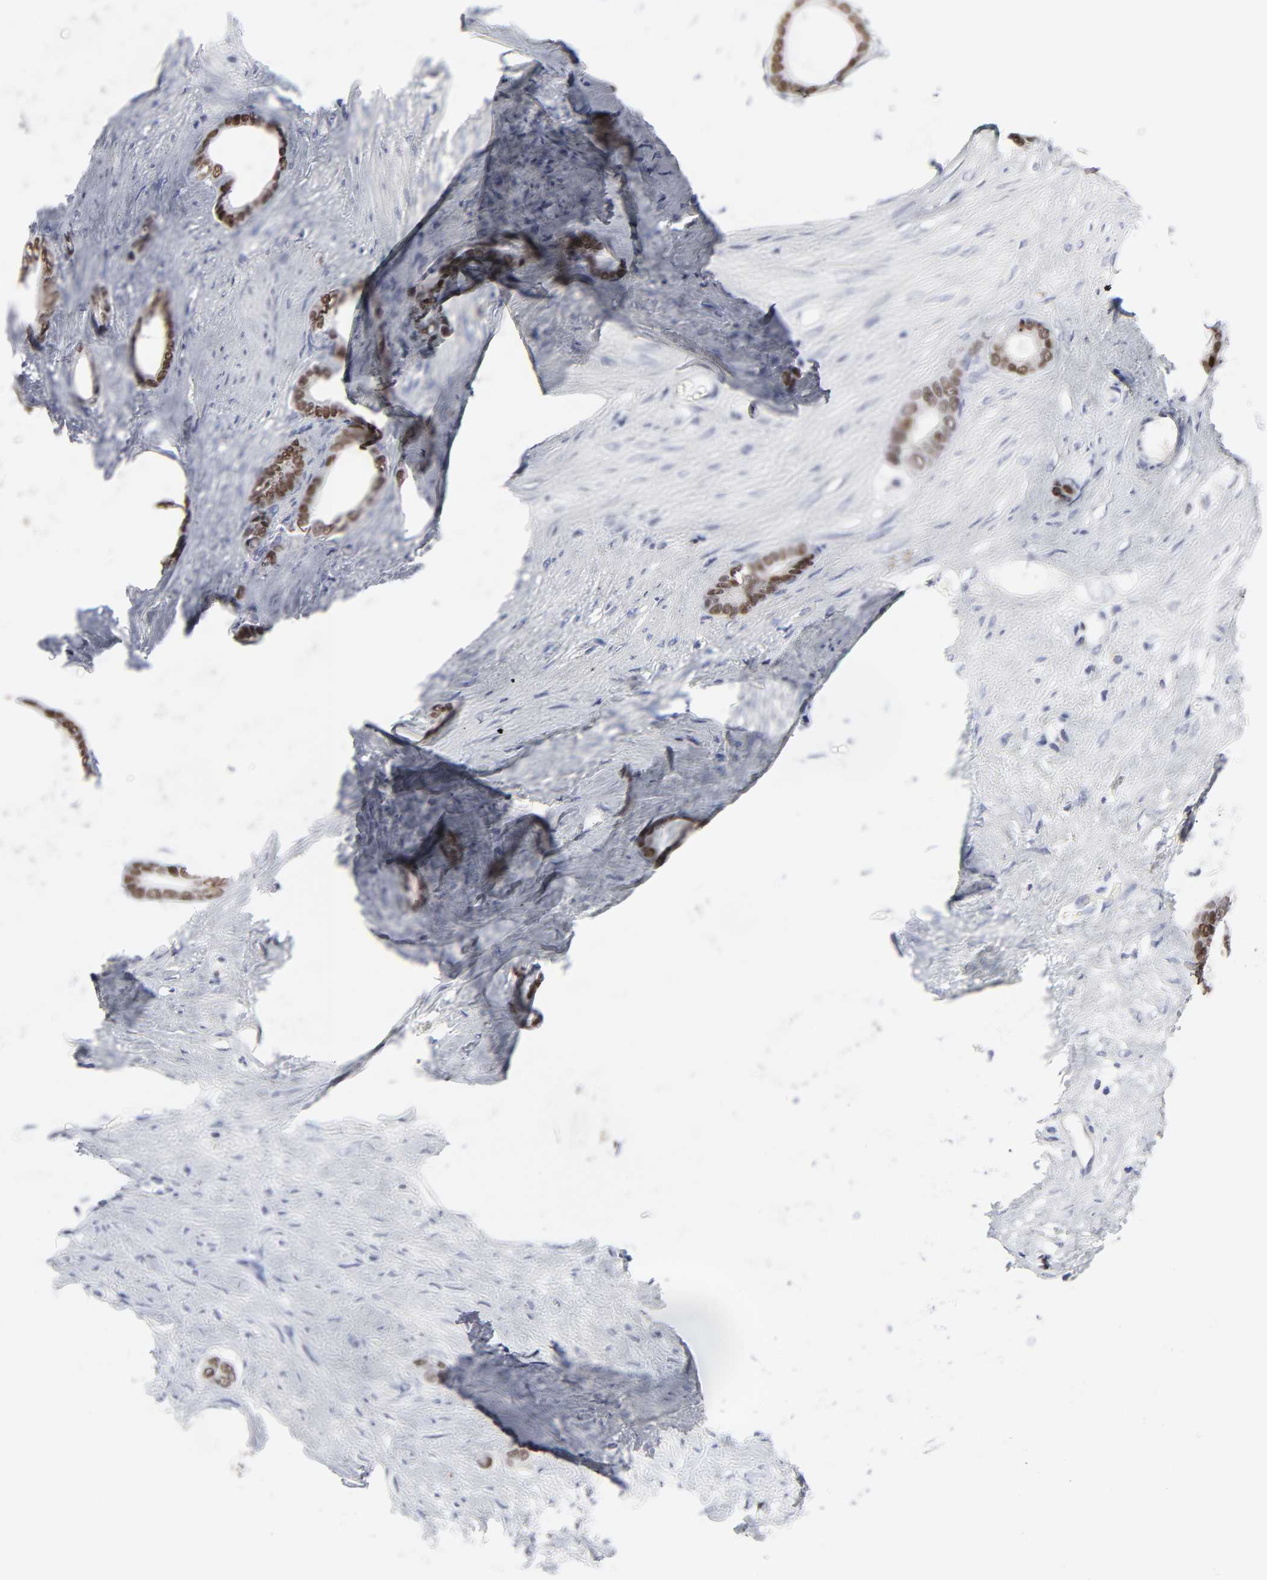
{"staining": {"intensity": "strong", "quantity": ">75%", "location": "nuclear"}, "tissue": "stomach cancer", "cell_type": "Tumor cells", "image_type": "cancer", "snomed": [{"axis": "morphology", "description": "Adenocarcinoma, NOS"}, {"axis": "topography", "description": "Stomach"}], "caption": "Adenocarcinoma (stomach) stained for a protein (brown) exhibits strong nuclear positive staining in approximately >75% of tumor cells.", "gene": "HNF4A", "patient": {"sex": "female", "age": 75}}